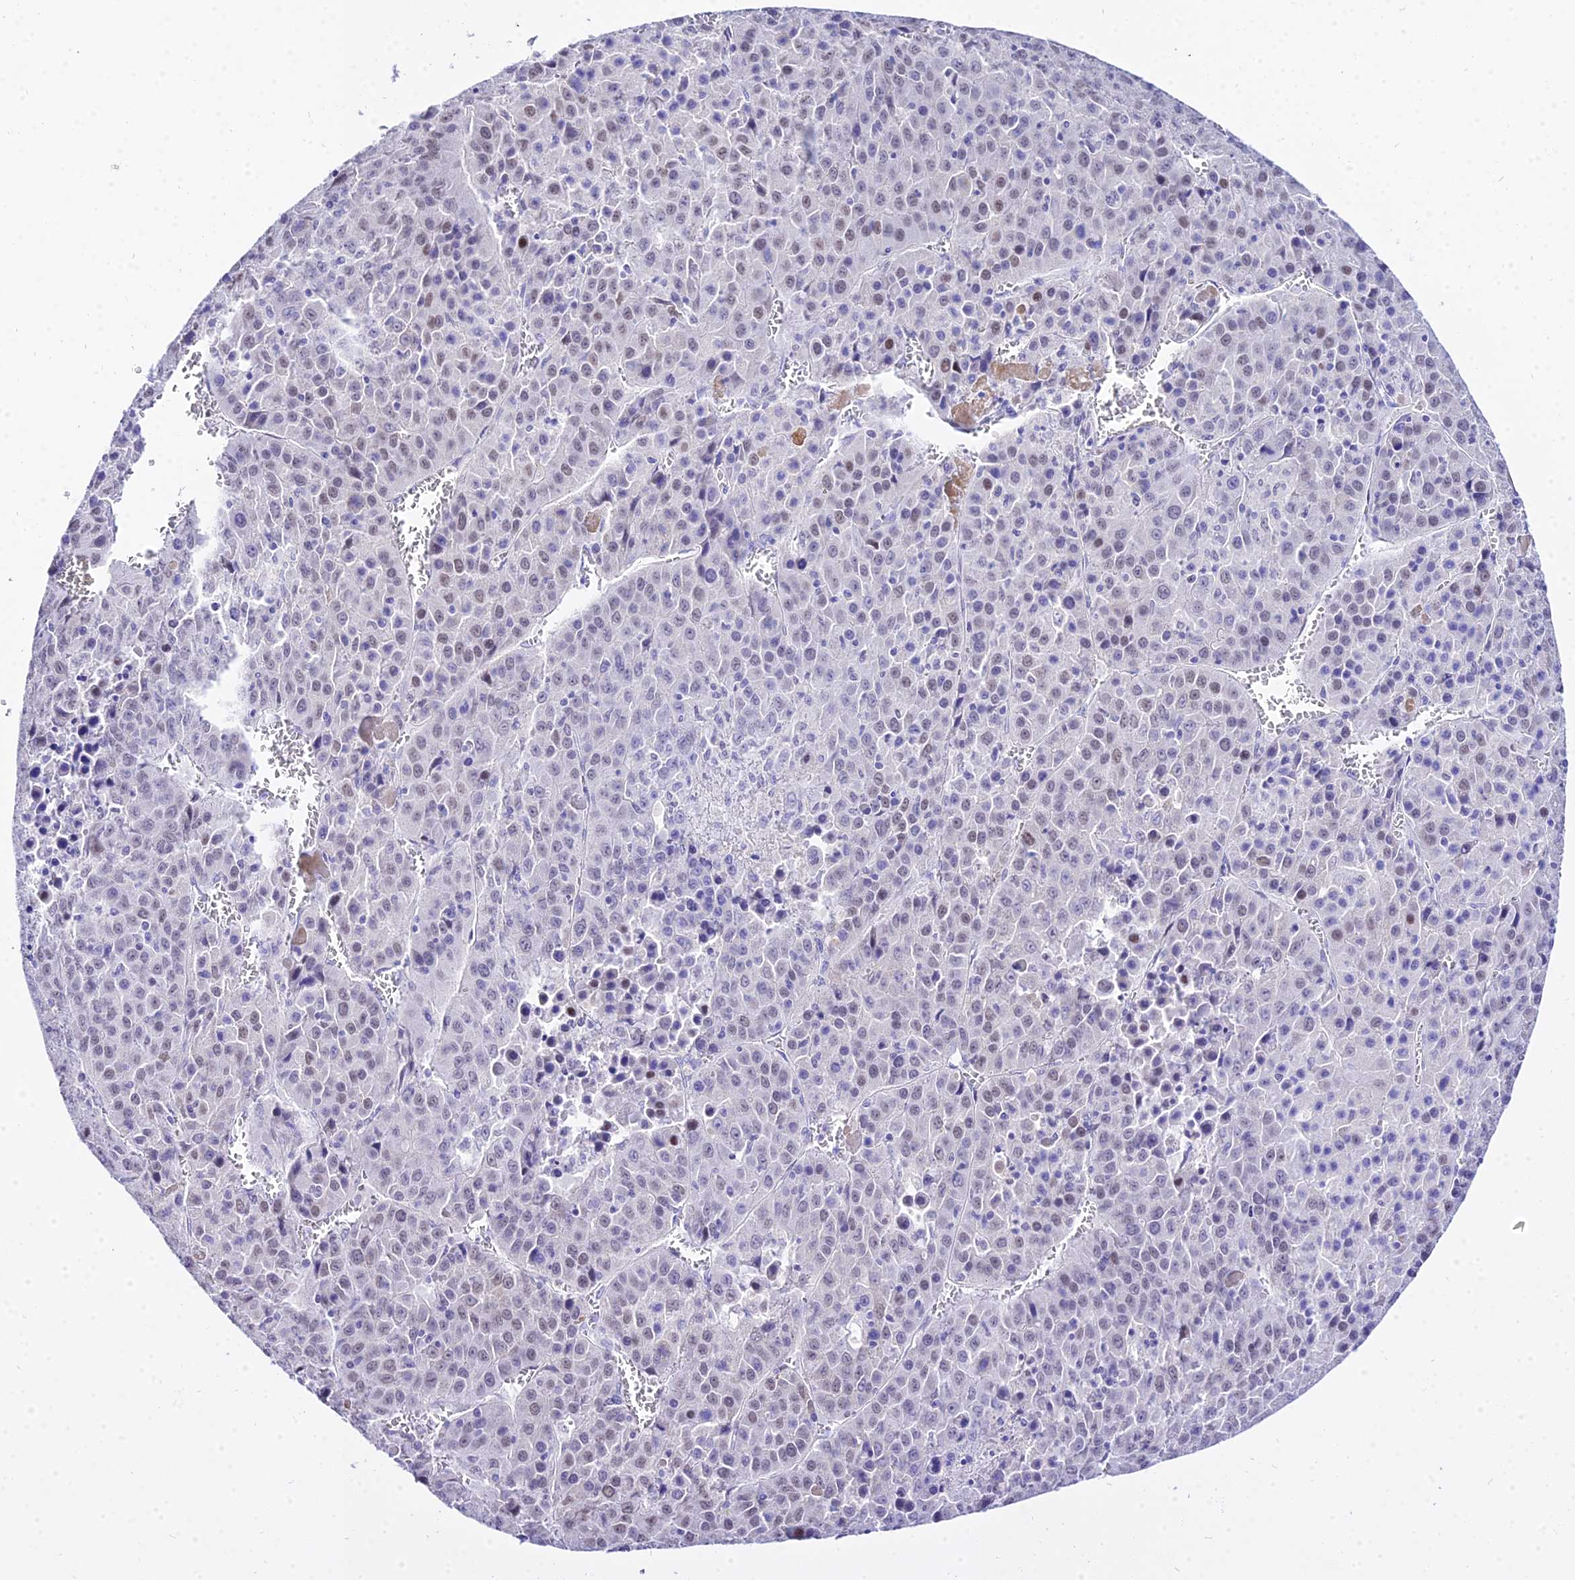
{"staining": {"intensity": "weak", "quantity": "<25%", "location": "cytoplasmic/membranous"}, "tissue": "liver cancer", "cell_type": "Tumor cells", "image_type": "cancer", "snomed": [{"axis": "morphology", "description": "Carcinoma, Hepatocellular, NOS"}, {"axis": "topography", "description": "Liver"}], "caption": "This is an immunohistochemistry (IHC) image of hepatocellular carcinoma (liver). There is no expression in tumor cells.", "gene": "CARD18", "patient": {"sex": "female", "age": 53}}